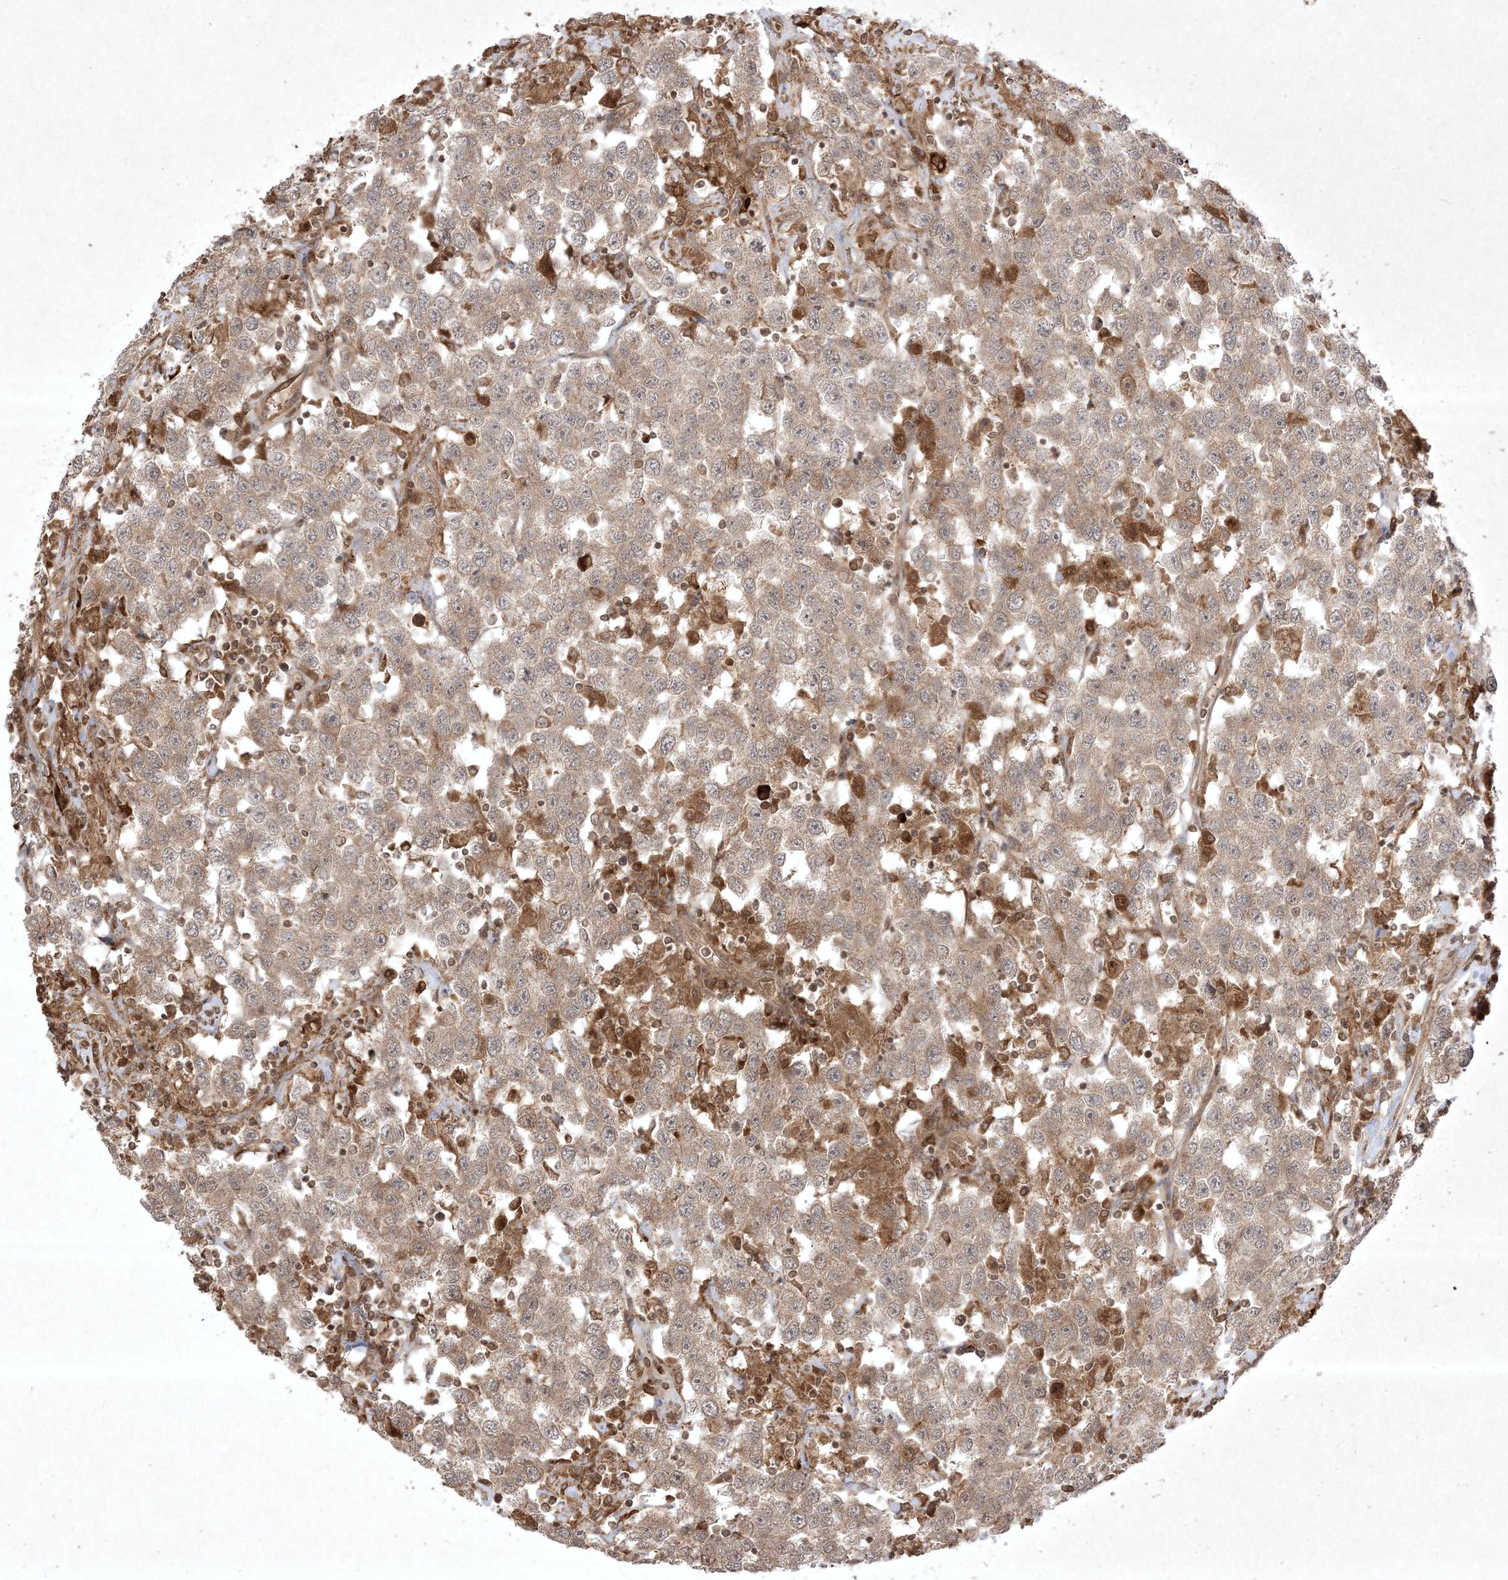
{"staining": {"intensity": "weak", "quantity": ">75%", "location": "cytoplasmic/membranous"}, "tissue": "testis cancer", "cell_type": "Tumor cells", "image_type": "cancer", "snomed": [{"axis": "morphology", "description": "Seminoma, NOS"}, {"axis": "topography", "description": "Testis"}], "caption": "IHC (DAB (3,3'-diaminobenzidine)) staining of testis cancer demonstrates weak cytoplasmic/membranous protein expression in about >75% of tumor cells. The staining was performed using DAB, with brown indicating positive protein expression. Nuclei are stained blue with hematoxylin.", "gene": "PTK6", "patient": {"sex": "male", "age": 41}}